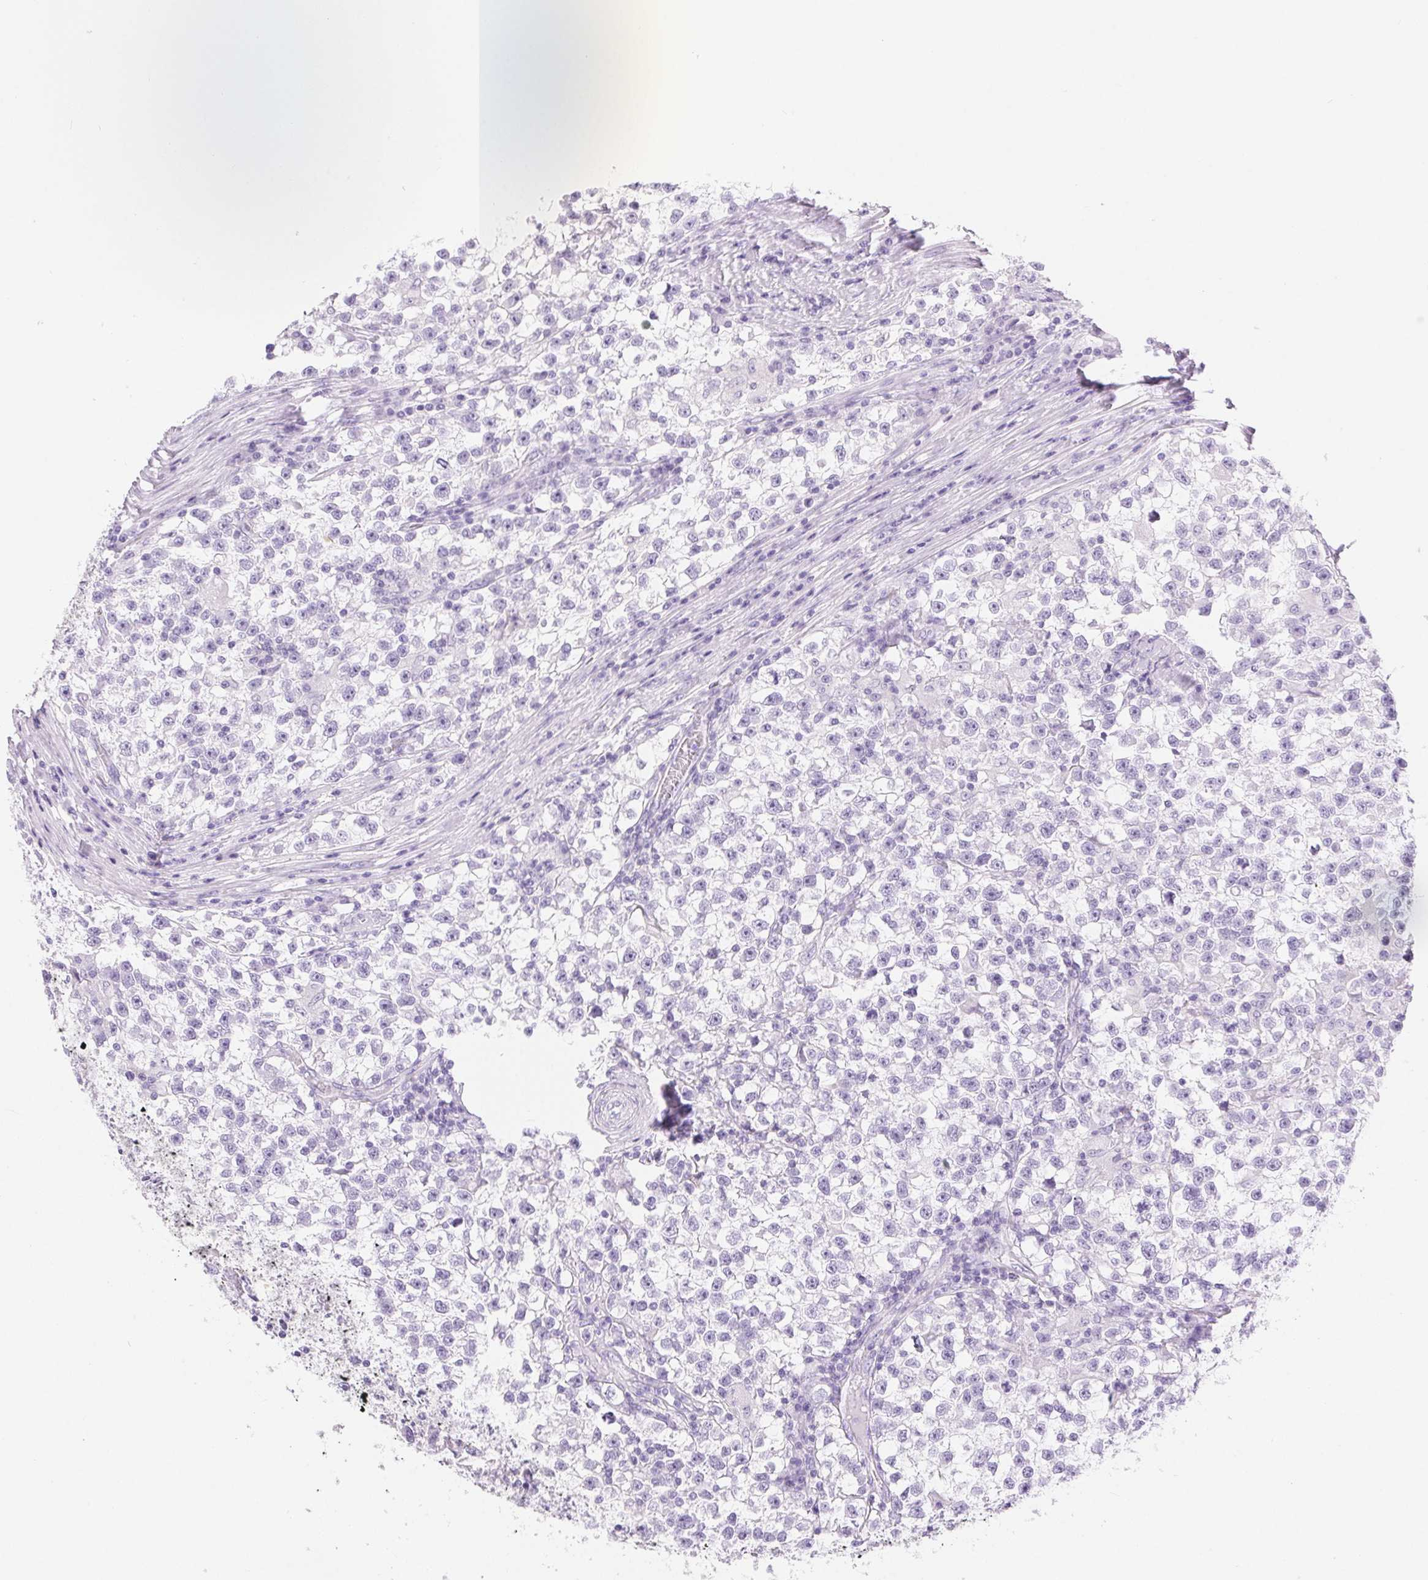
{"staining": {"intensity": "negative", "quantity": "none", "location": "none"}, "tissue": "testis cancer", "cell_type": "Tumor cells", "image_type": "cancer", "snomed": [{"axis": "morphology", "description": "Seminoma, NOS"}, {"axis": "topography", "description": "Testis"}], "caption": "Immunohistochemistry of testis cancer demonstrates no expression in tumor cells. The staining is performed using DAB brown chromogen with nuclei counter-stained in using hematoxylin.", "gene": "CLDN16", "patient": {"sex": "male", "age": 31}}